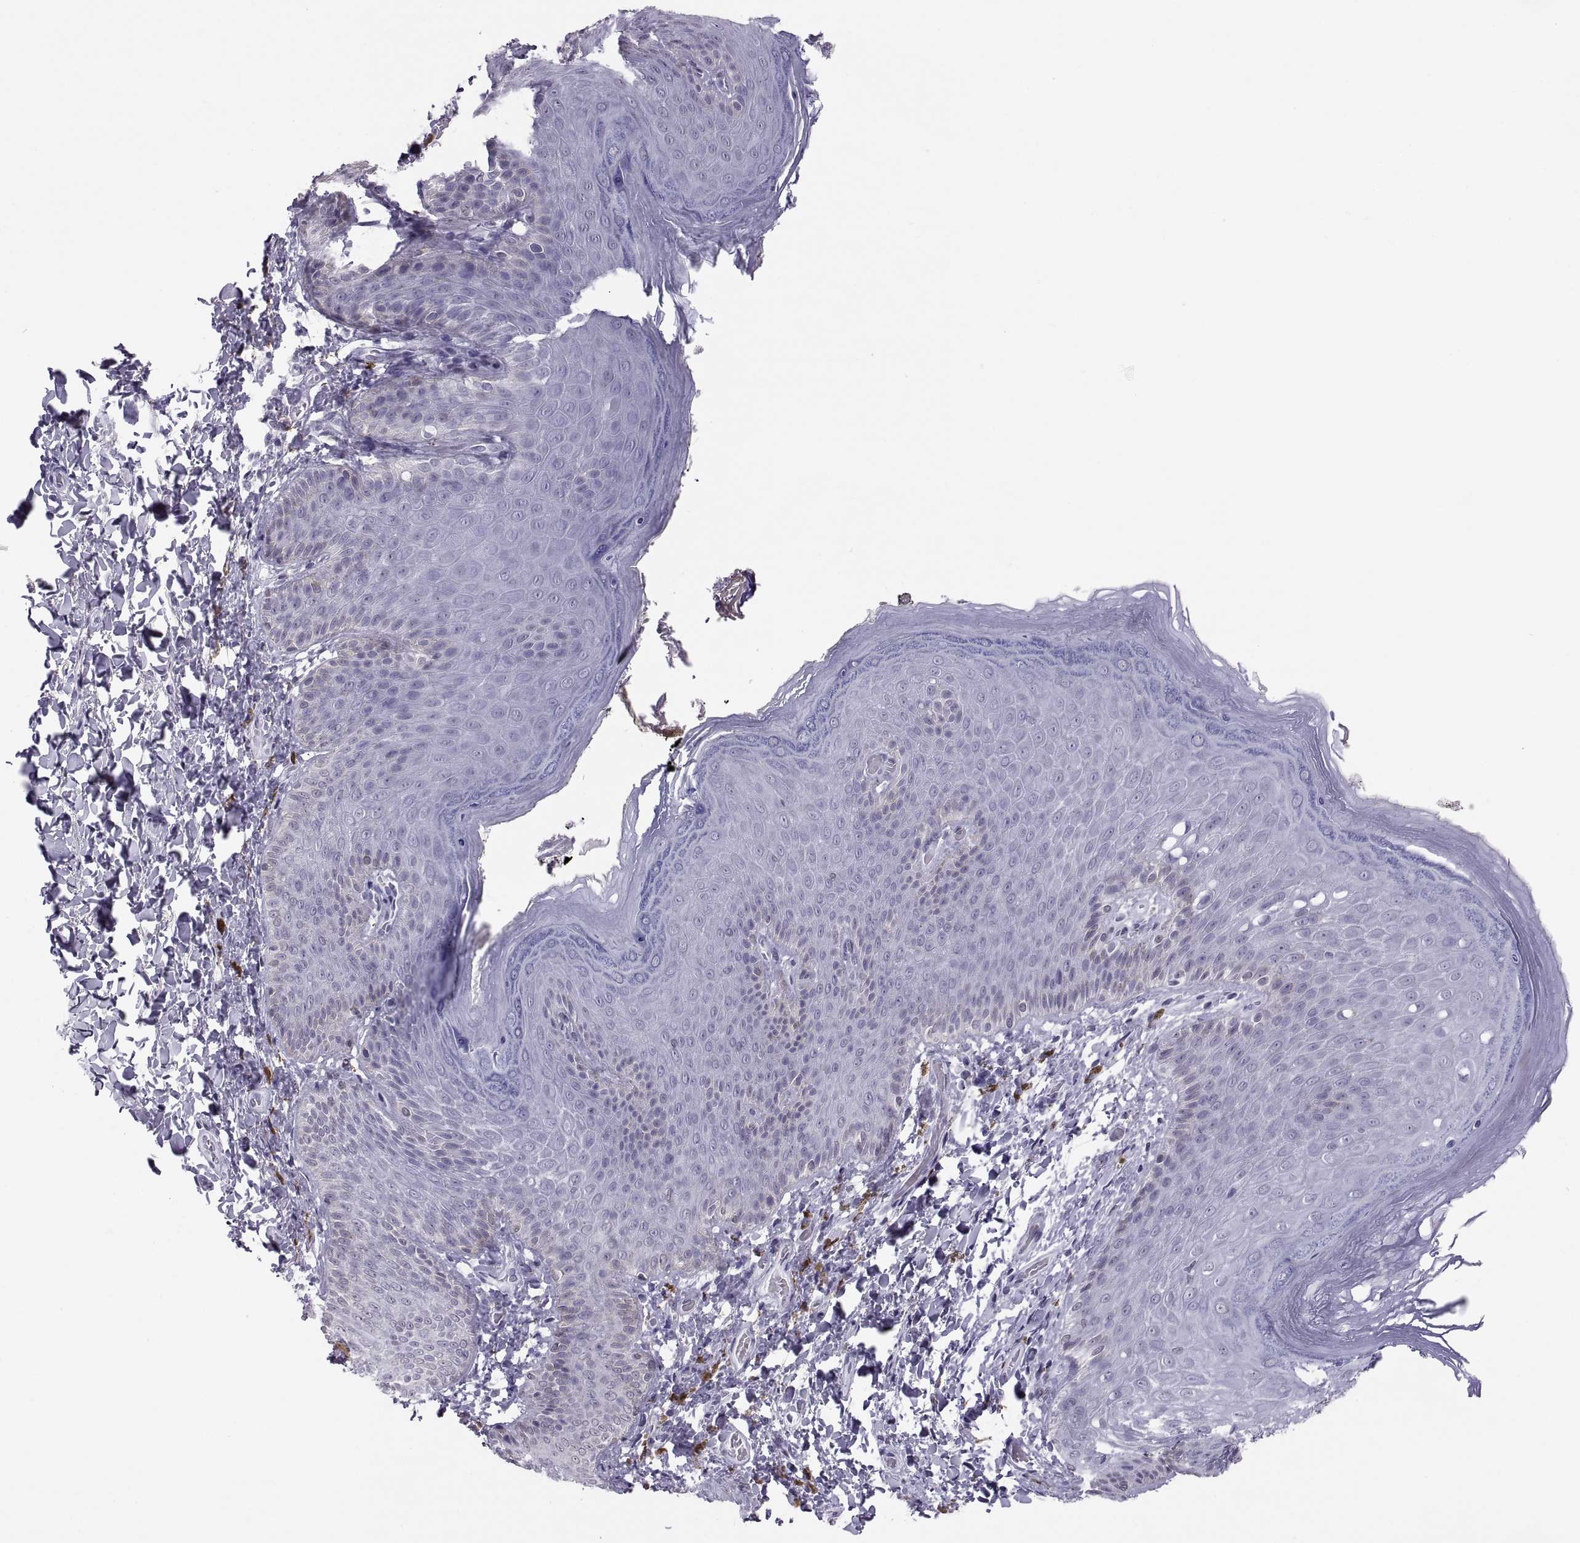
{"staining": {"intensity": "negative", "quantity": "none", "location": "none"}, "tissue": "skin", "cell_type": "Epidermal cells", "image_type": "normal", "snomed": [{"axis": "morphology", "description": "Normal tissue, NOS"}, {"axis": "topography", "description": "Anal"}], "caption": "High power microscopy image of an immunohistochemistry (IHC) histopathology image of normal skin, revealing no significant positivity in epidermal cells.", "gene": "CARTPT", "patient": {"sex": "male", "age": 53}}